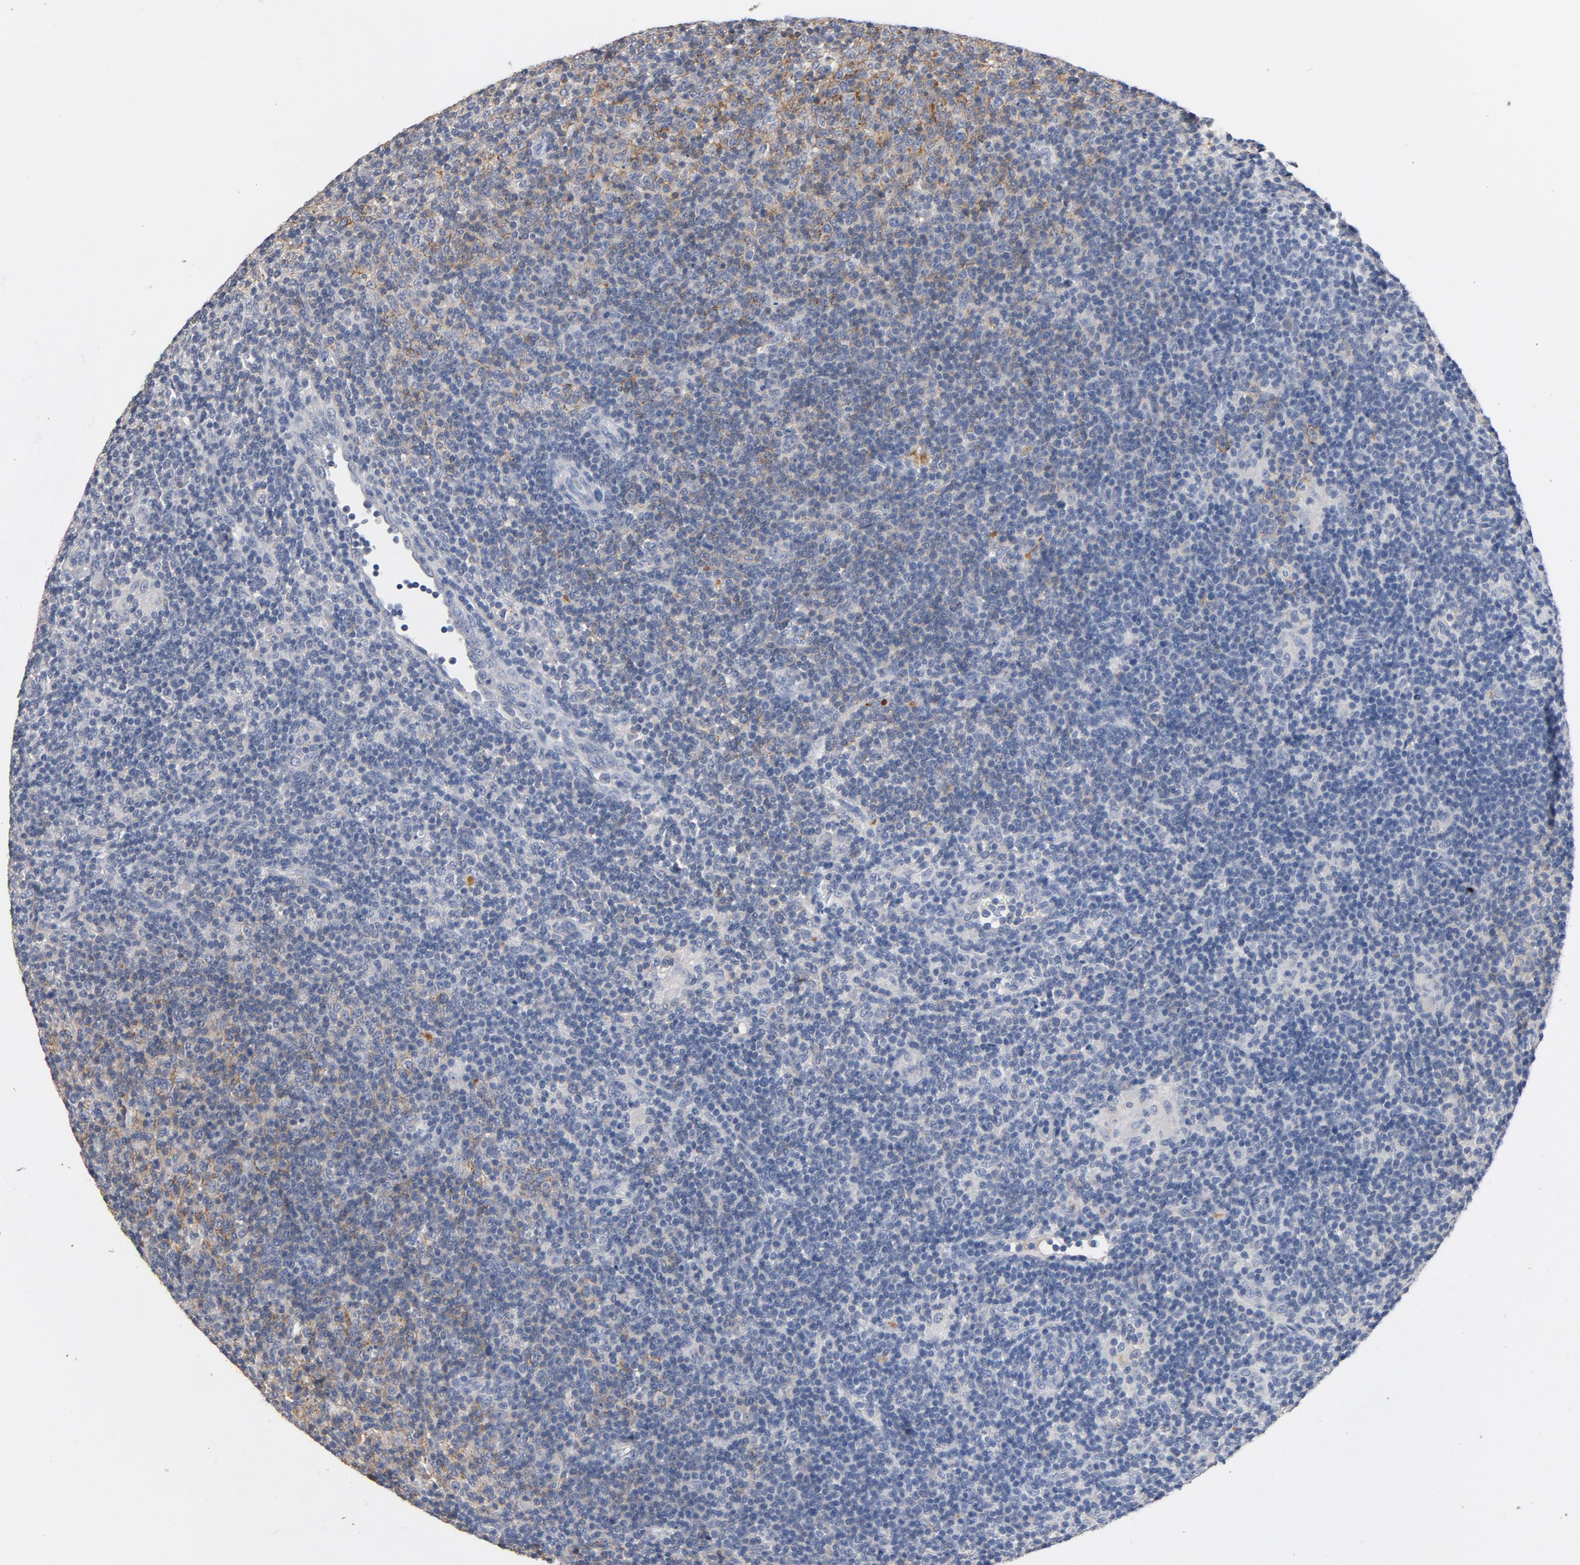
{"staining": {"intensity": "moderate", "quantity": "<25%", "location": "cytoplasmic/membranous"}, "tissue": "lymphoma", "cell_type": "Tumor cells", "image_type": "cancer", "snomed": [{"axis": "morphology", "description": "Malignant lymphoma, non-Hodgkin's type, Low grade"}, {"axis": "topography", "description": "Lymph node"}], "caption": "Immunohistochemical staining of human lymphoma reveals low levels of moderate cytoplasmic/membranous protein expression in approximately <25% of tumor cells.", "gene": "ZCCHC13", "patient": {"sex": "male", "age": 70}}